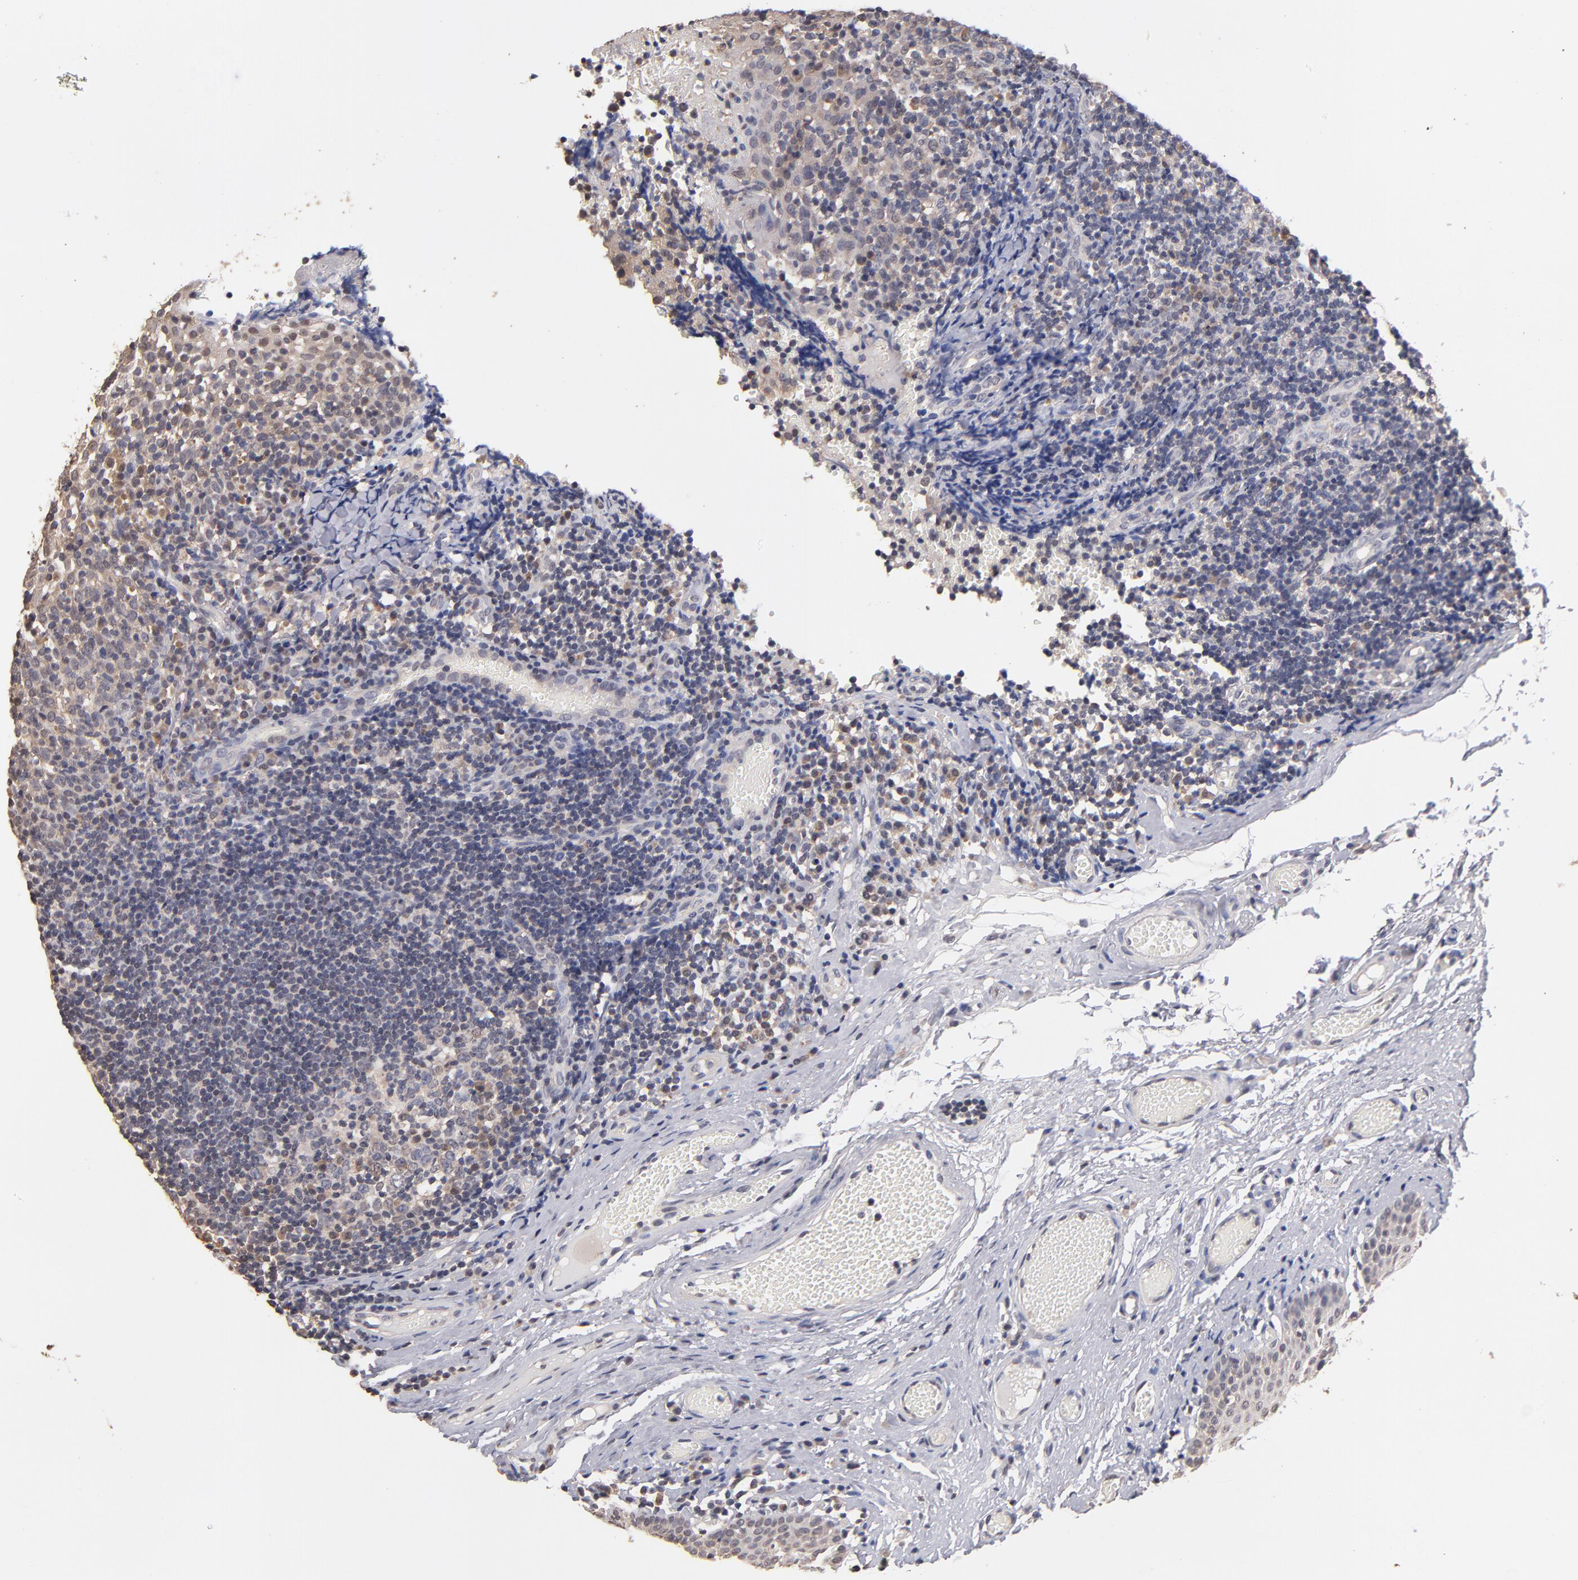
{"staining": {"intensity": "weak", "quantity": "<25%", "location": "cytoplasmic/membranous"}, "tissue": "tonsil", "cell_type": "Germinal center cells", "image_type": "normal", "snomed": [{"axis": "morphology", "description": "Normal tissue, NOS"}, {"axis": "topography", "description": "Tonsil"}], "caption": "DAB (3,3'-diaminobenzidine) immunohistochemical staining of normal human tonsil displays no significant positivity in germinal center cells.", "gene": "PSMD10", "patient": {"sex": "female", "age": 34}}